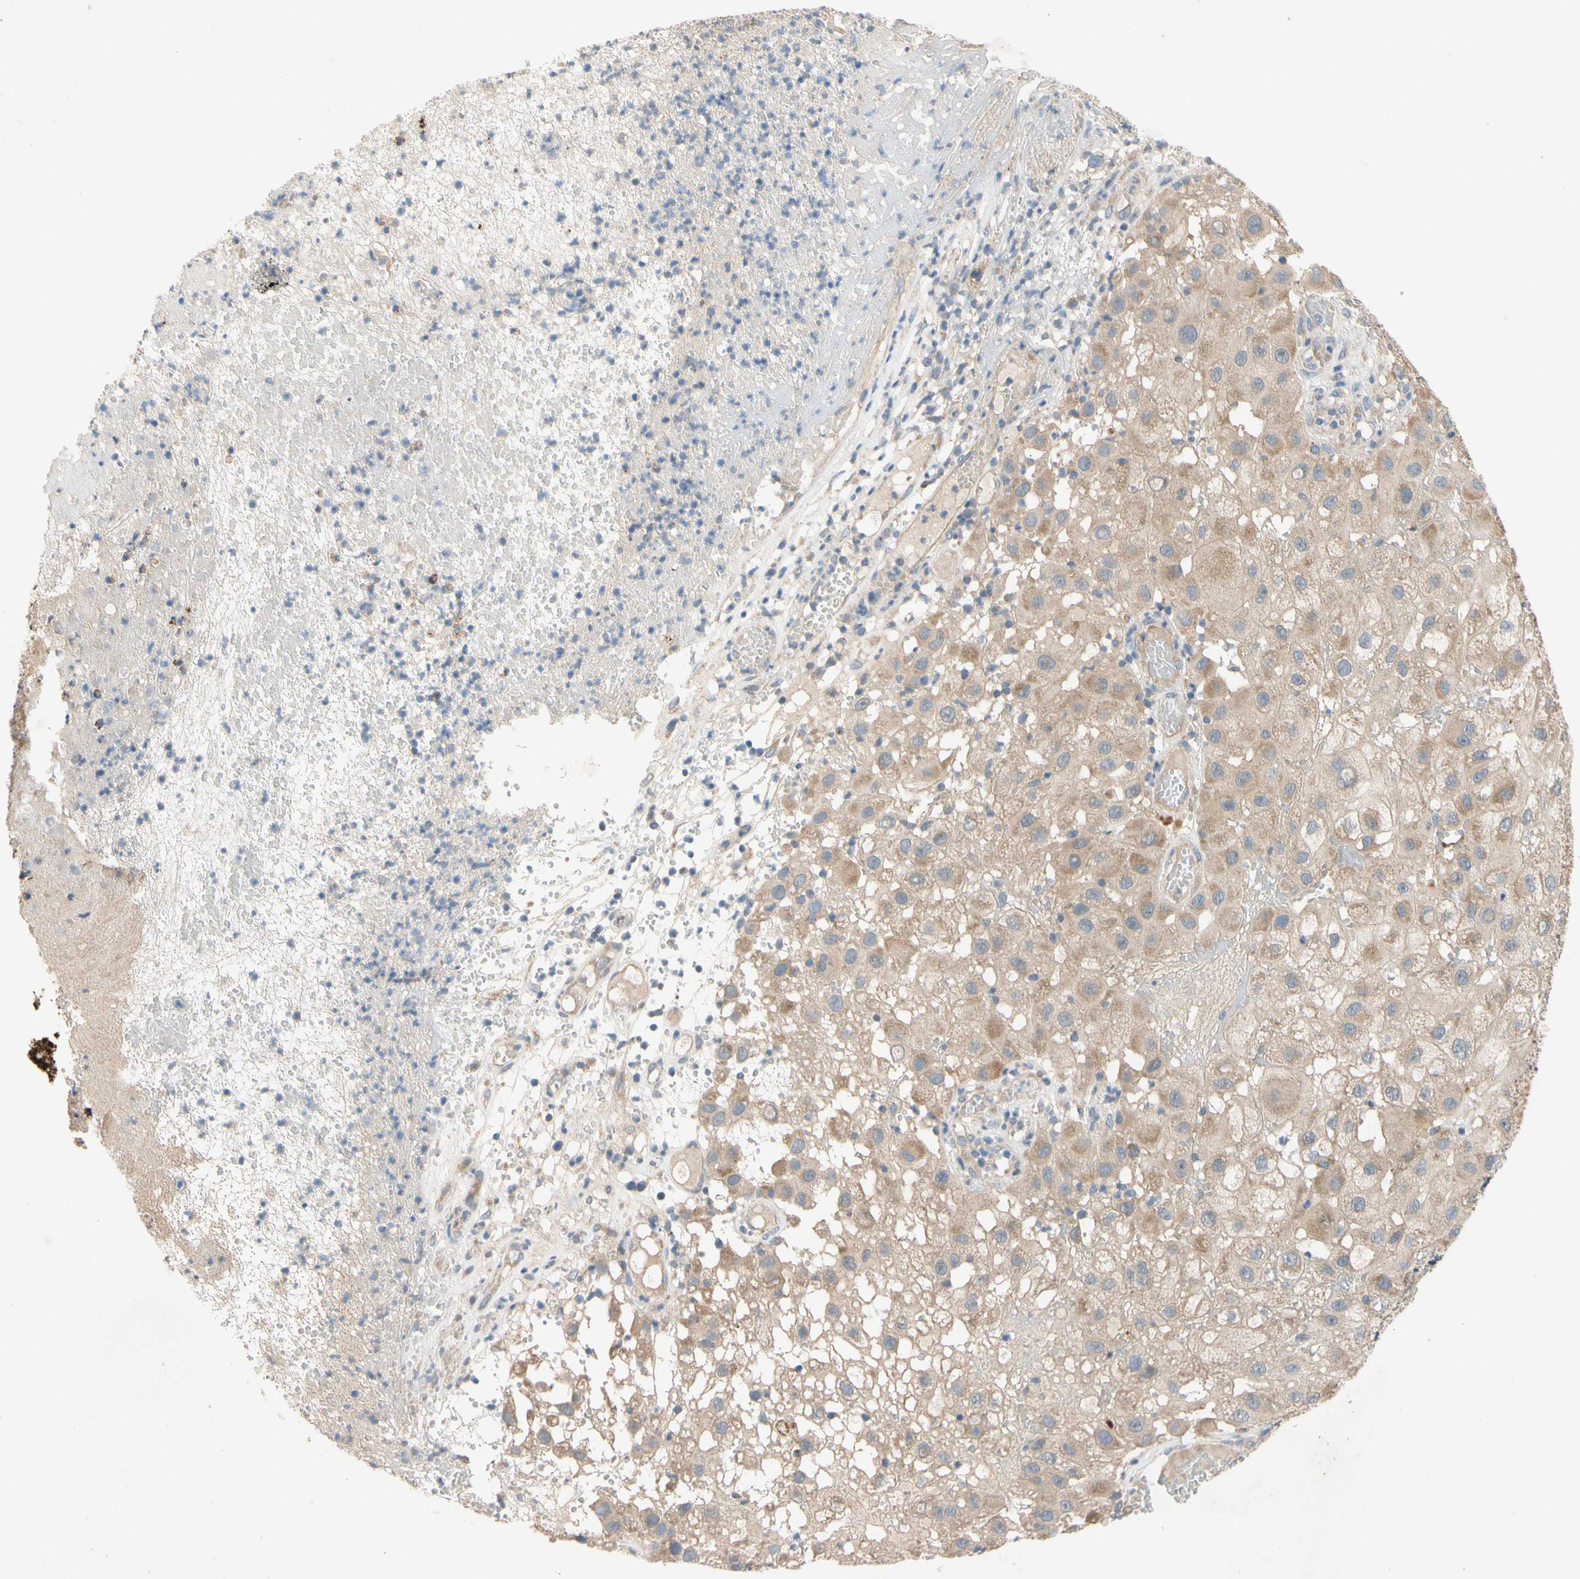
{"staining": {"intensity": "moderate", "quantity": ">75%", "location": "cytoplasmic/membranous"}, "tissue": "melanoma", "cell_type": "Tumor cells", "image_type": "cancer", "snomed": [{"axis": "morphology", "description": "Malignant melanoma, NOS"}, {"axis": "topography", "description": "Skin"}], "caption": "Immunohistochemical staining of melanoma shows moderate cytoplasmic/membranous protein positivity in about >75% of tumor cells.", "gene": "MBTPS2", "patient": {"sex": "female", "age": 81}}